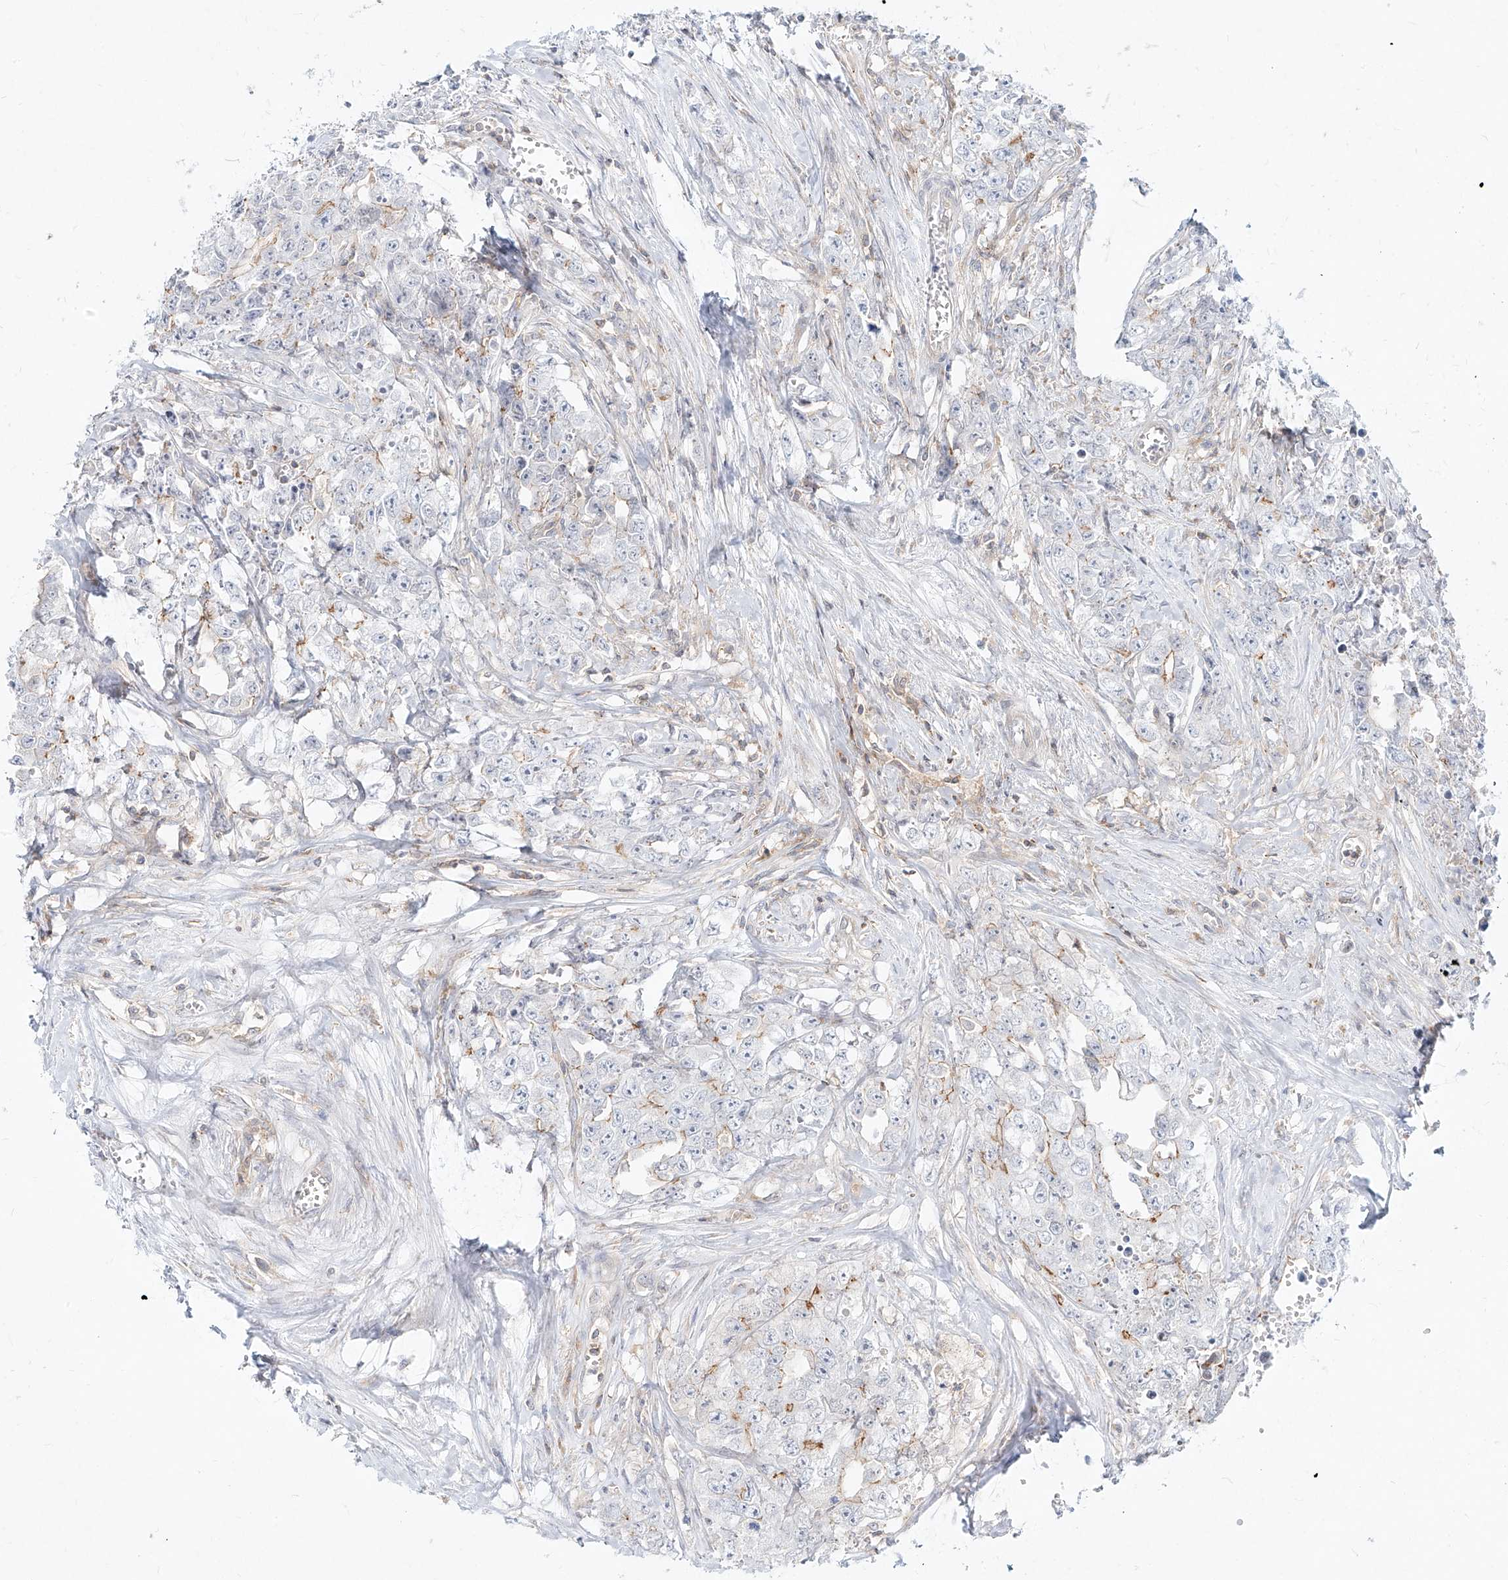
{"staining": {"intensity": "negative", "quantity": "none", "location": "none"}, "tissue": "testis cancer", "cell_type": "Tumor cells", "image_type": "cancer", "snomed": [{"axis": "morphology", "description": "Seminoma, NOS"}, {"axis": "morphology", "description": "Carcinoma, Embryonal, NOS"}, {"axis": "topography", "description": "Testis"}], "caption": "Testis cancer was stained to show a protein in brown. There is no significant staining in tumor cells.", "gene": "SLC2A12", "patient": {"sex": "male", "age": 43}}